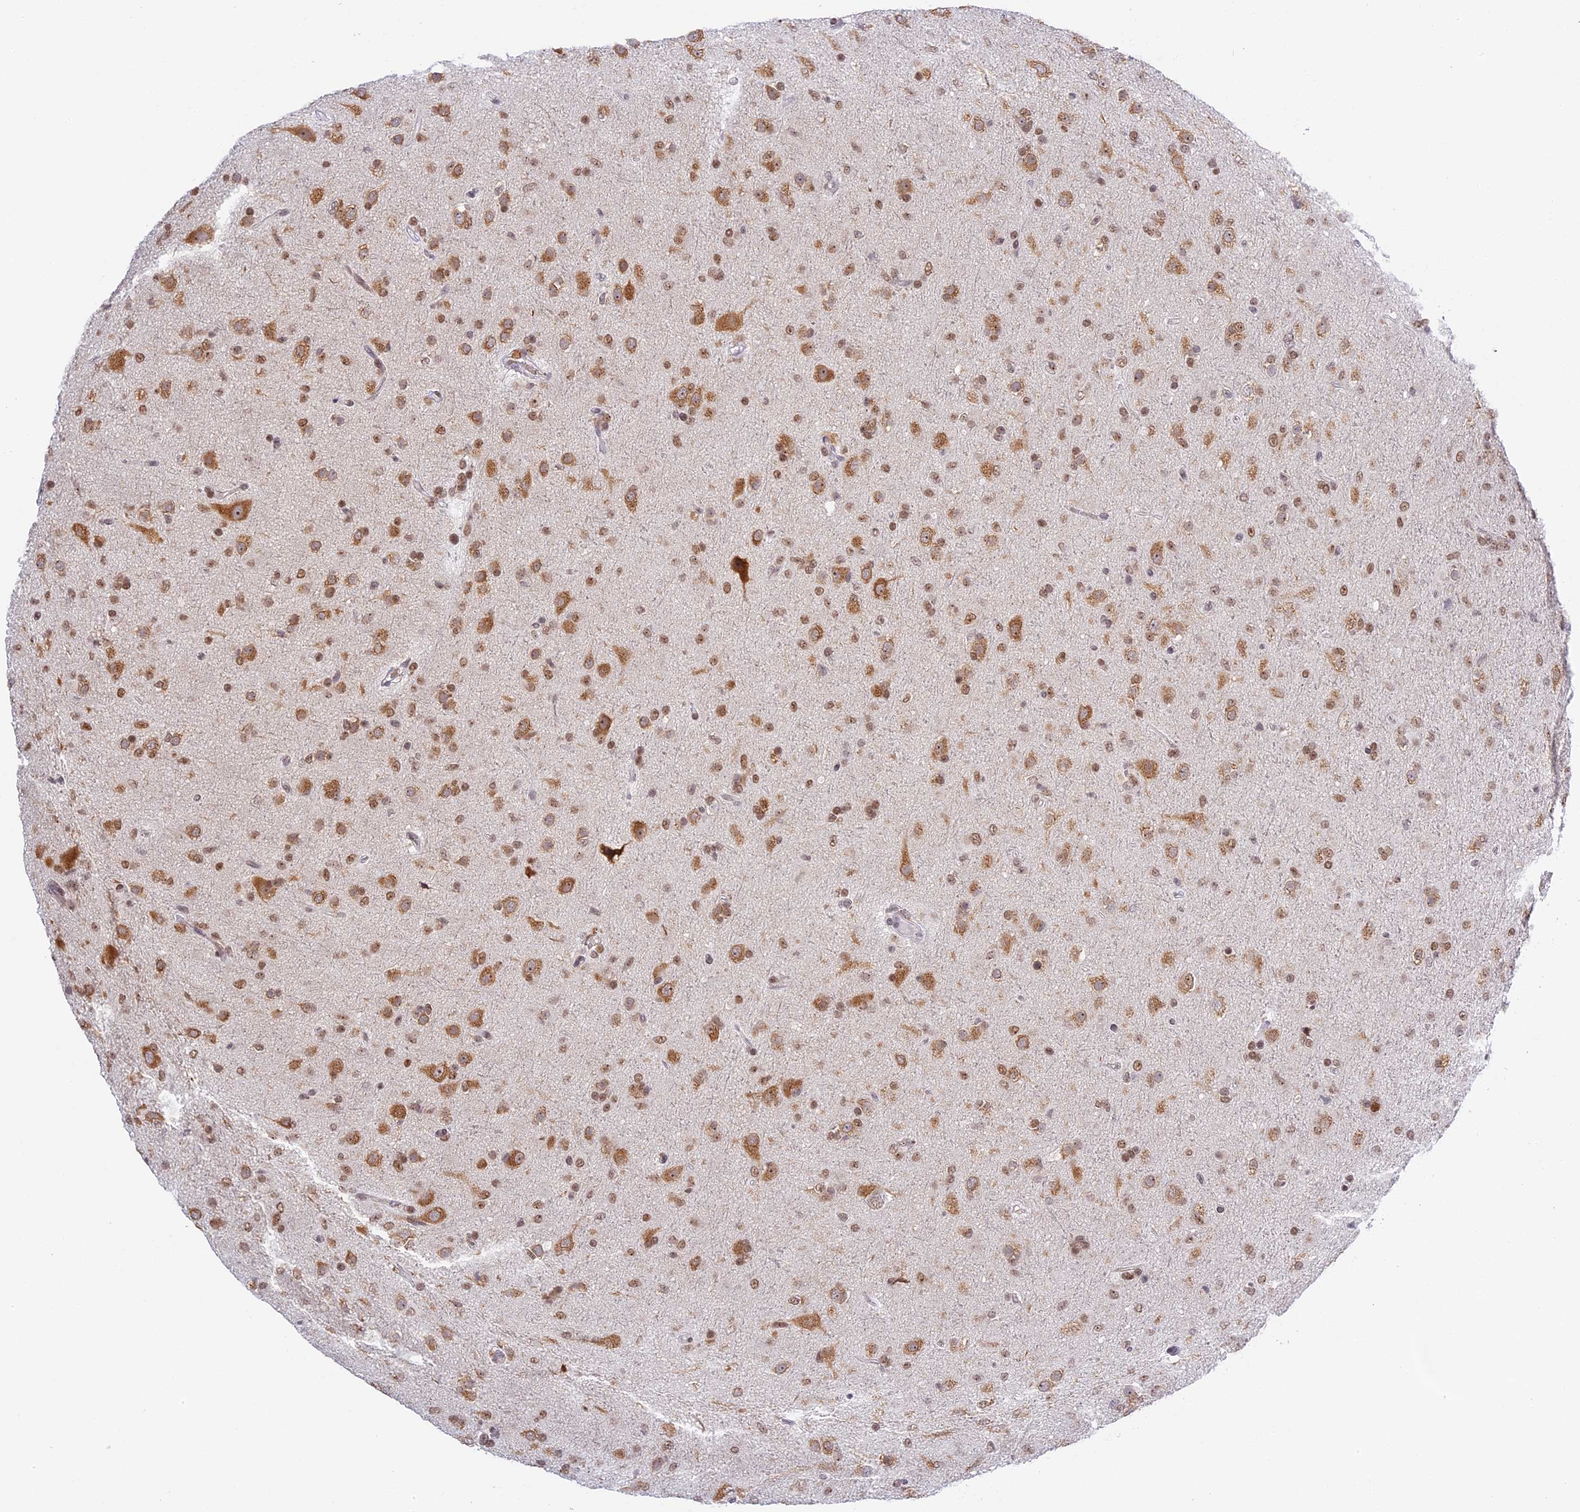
{"staining": {"intensity": "moderate", "quantity": ">75%", "location": "nuclear"}, "tissue": "glioma", "cell_type": "Tumor cells", "image_type": "cancer", "snomed": [{"axis": "morphology", "description": "Glioma, malignant, Low grade"}, {"axis": "topography", "description": "Brain"}], "caption": "Glioma stained with a protein marker displays moderate staining in tumor cells.", "gene": "HEATR5B", "patient": {"sex": "male", "age": 65}}